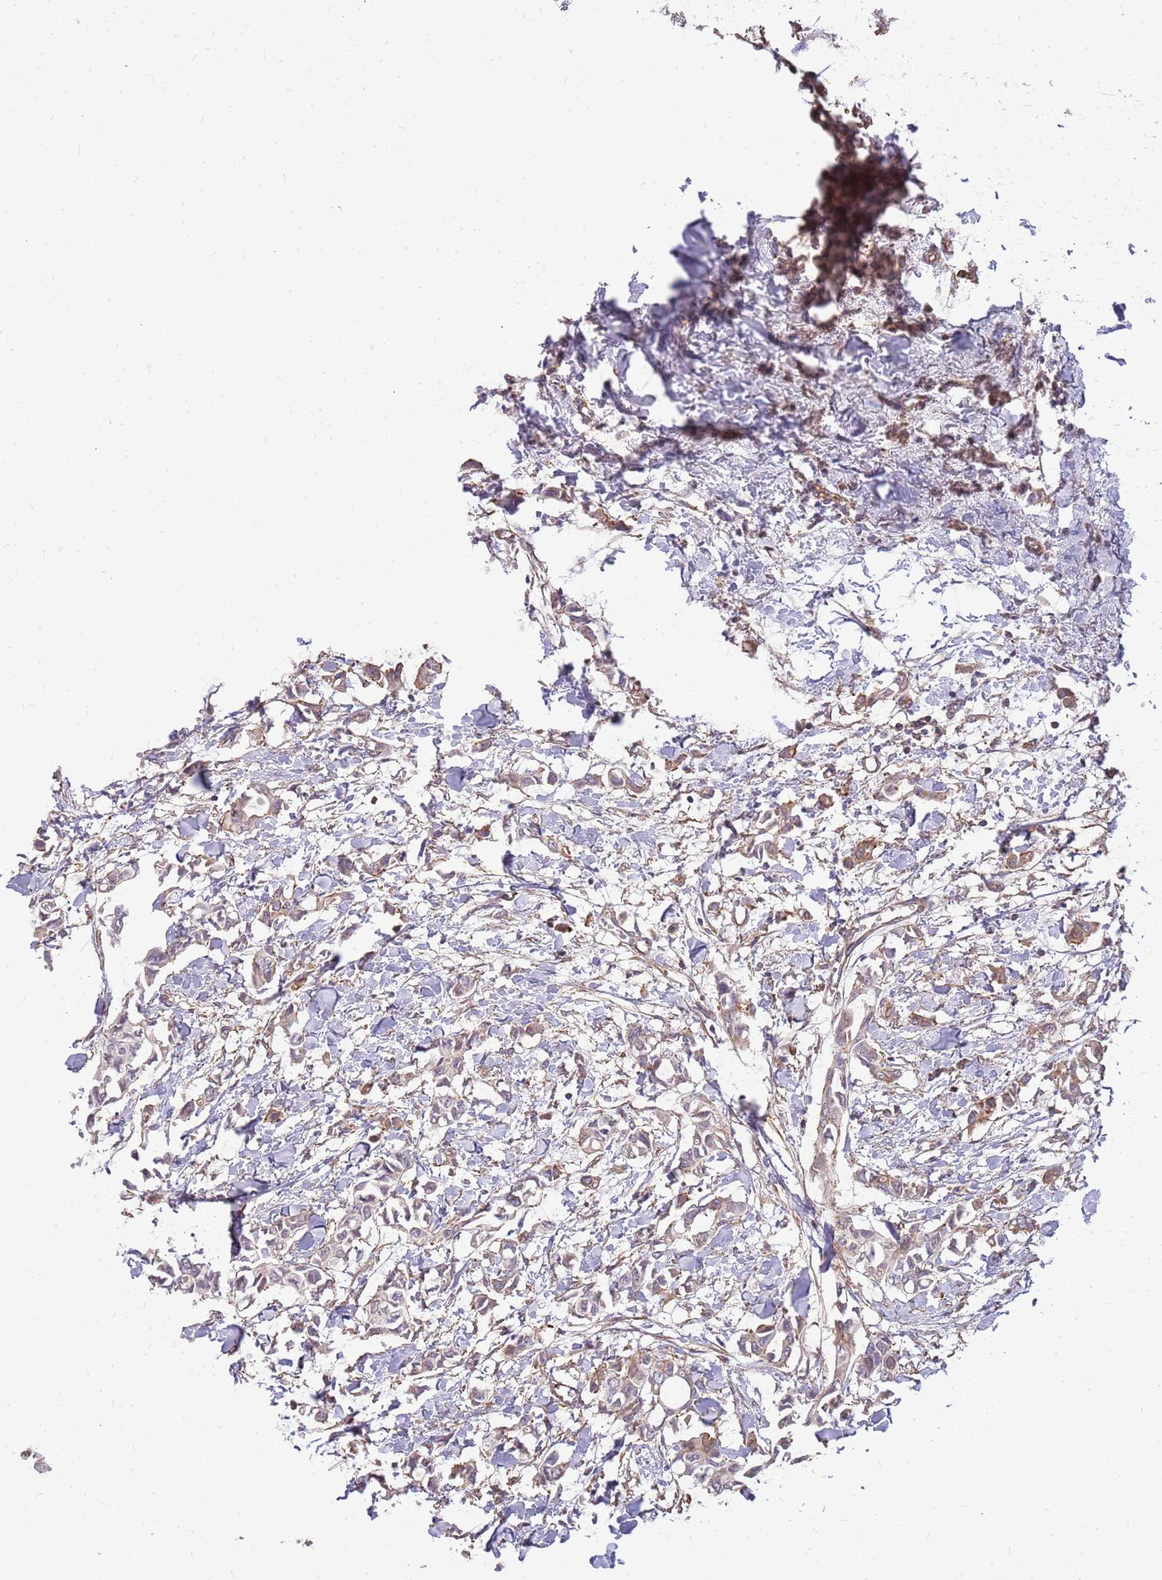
{"staining": {"intensity": "weak", "quantity": ">75%", "location": "cytoplasmic/membranous"}, "tissue": "breast cancer", "cell_type": "Tumor cells", "image_type": "cancer", "snomed": [{"axis": "morphology", "description": "Duct carcinoma"}, {"axis": "topography", "description": "Breast"}], "caption": "This photomicrograph exhibits IHC staining of breast cancer (invasive ductal carcinoma), with low weak cytoplasmic/membranous expression in about >75% of tumor cells.", "gene": "MVD", "patient": {"sex": "female", "age": 41}}